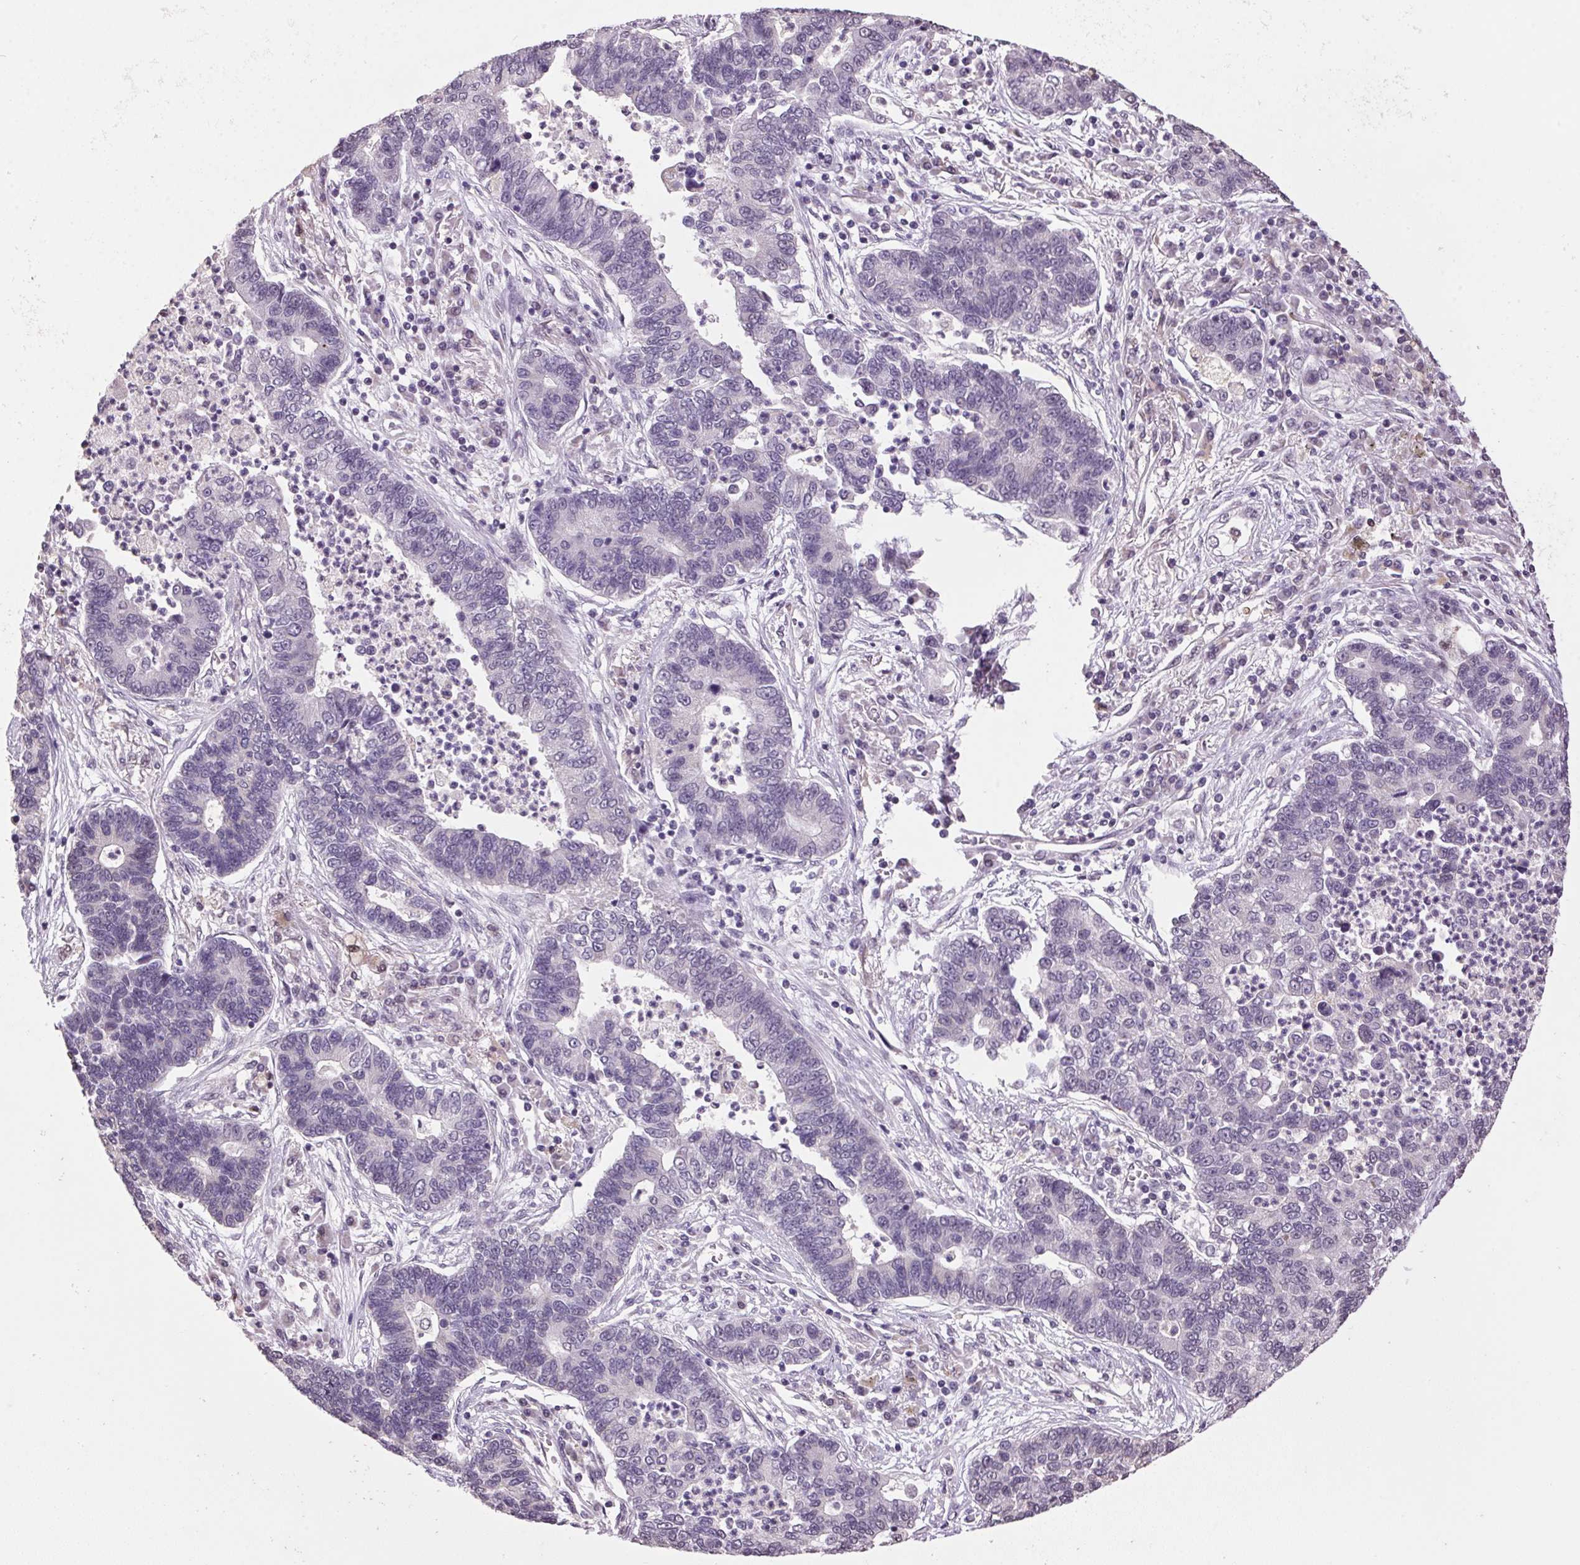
{"staining": {"intensity": "negative", "quantity": "none", "location": "none"}, "tissue": "lung cancer", "cell_type": "Tumor cells", "image_type": "cancer", "snomed": [{"axis": "morphology", "description": "Adenocarcinoma, NOS"}, {"axis": "topography", "description": "Lung"}], "caption": "Immunohistochemistry photomicrograph of neoplastic tissue: human adenocarcinoma (lung) stained with DAB (3,3'-diaminobenzidine) exhibits no significant protein staining in tumor cells.", "gene": "VWA3B", "patient": {"sex": "female", "age": 57}}